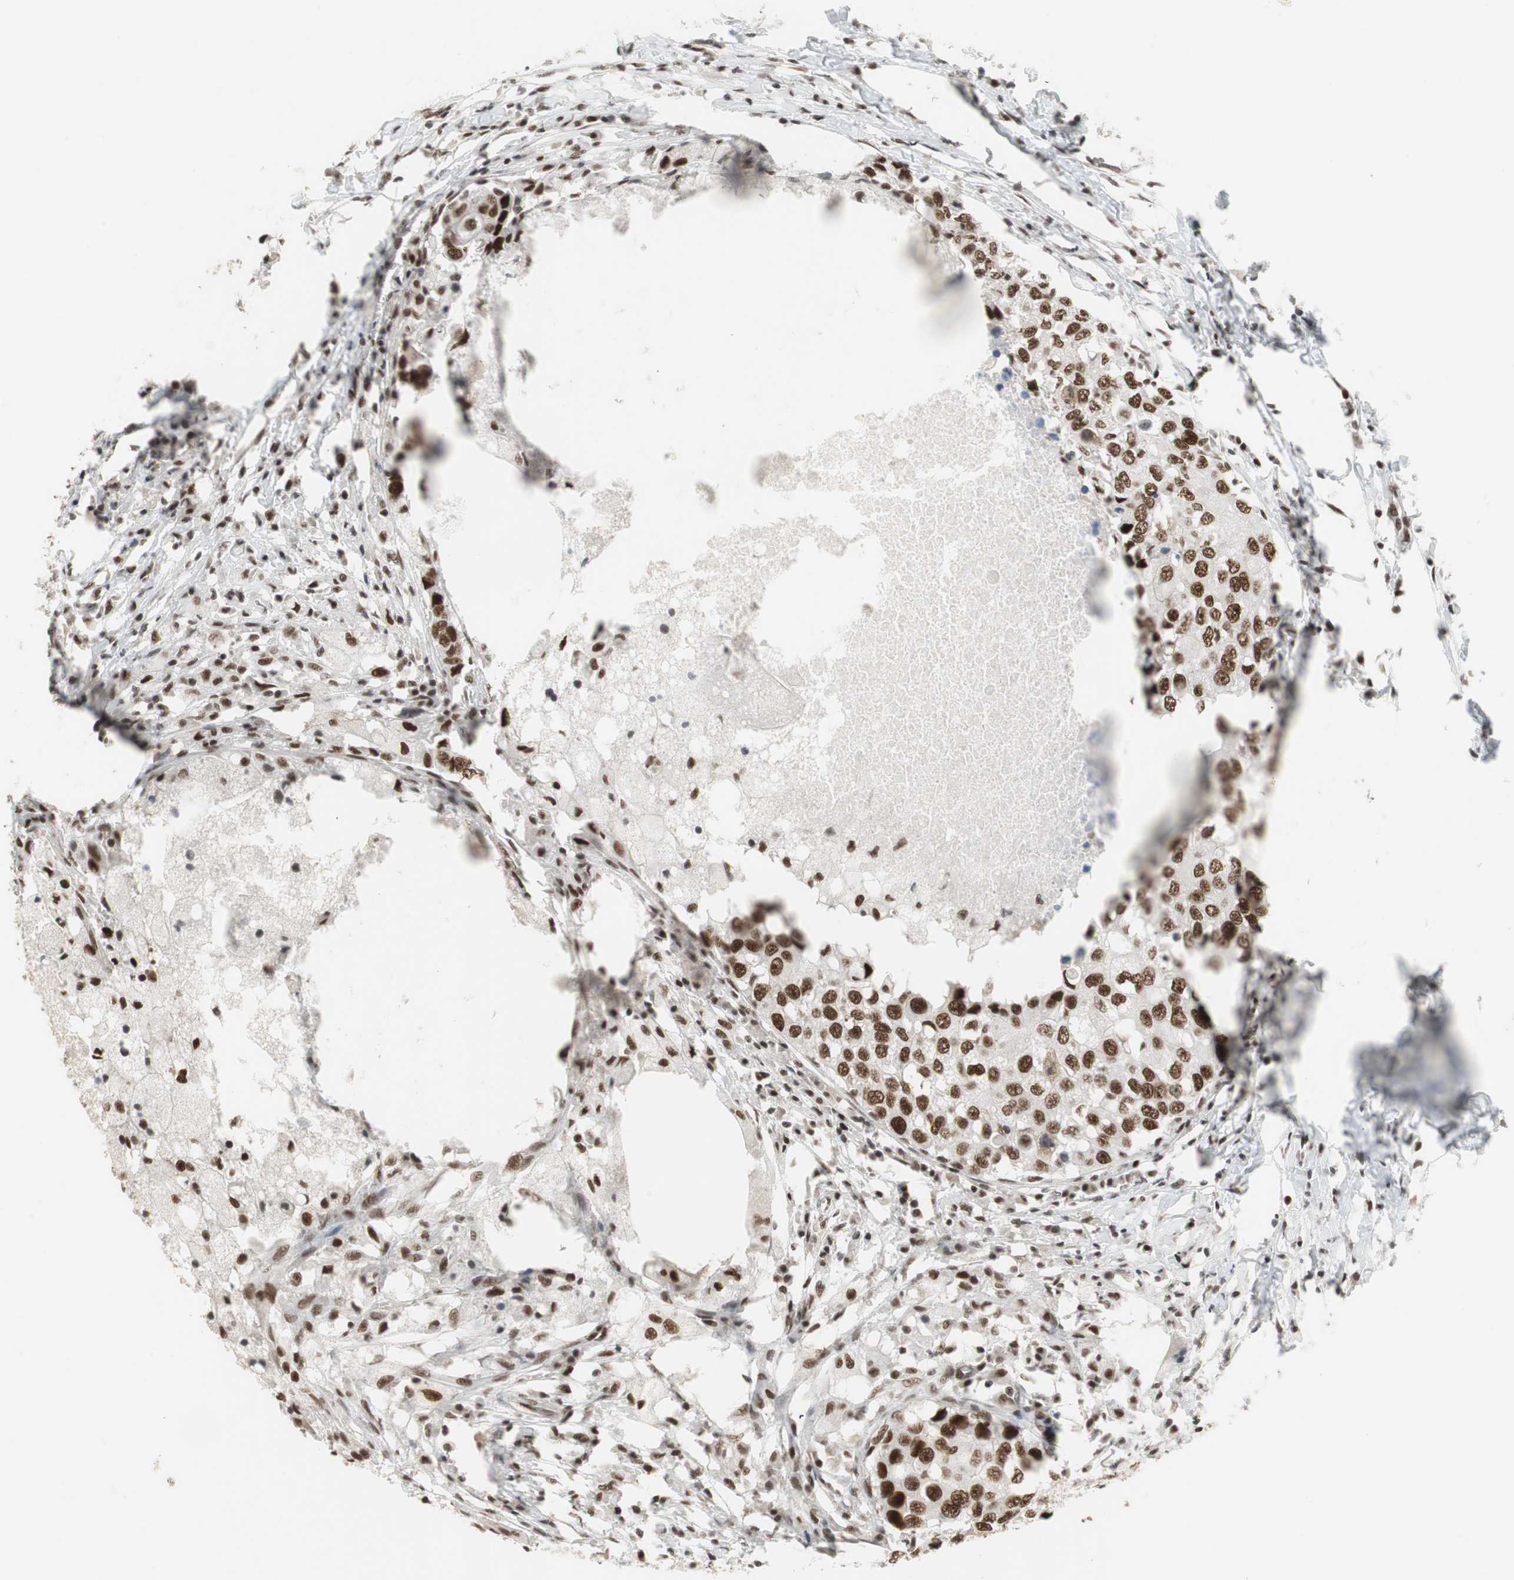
{"staining": {"intensity": "strong", "quantity": ">75%", "location": "nuclear"}, "tissue": "breast cancer", "cell_type": "Tumor cells", "image_type": "cancer", "snomed": [{"axis": "morphology", "description": "Duct carcinoma"}, {"axis": "topography", "description": "Breast"}], "caption": "Immunohistochemical staining of breast invasive ductal carcinoma reveals high levels of strong nuclear protein positivity in about >75% of tumor cells.", "gene": "RTF1", "patient": {"sex": "female", "age": 27}}